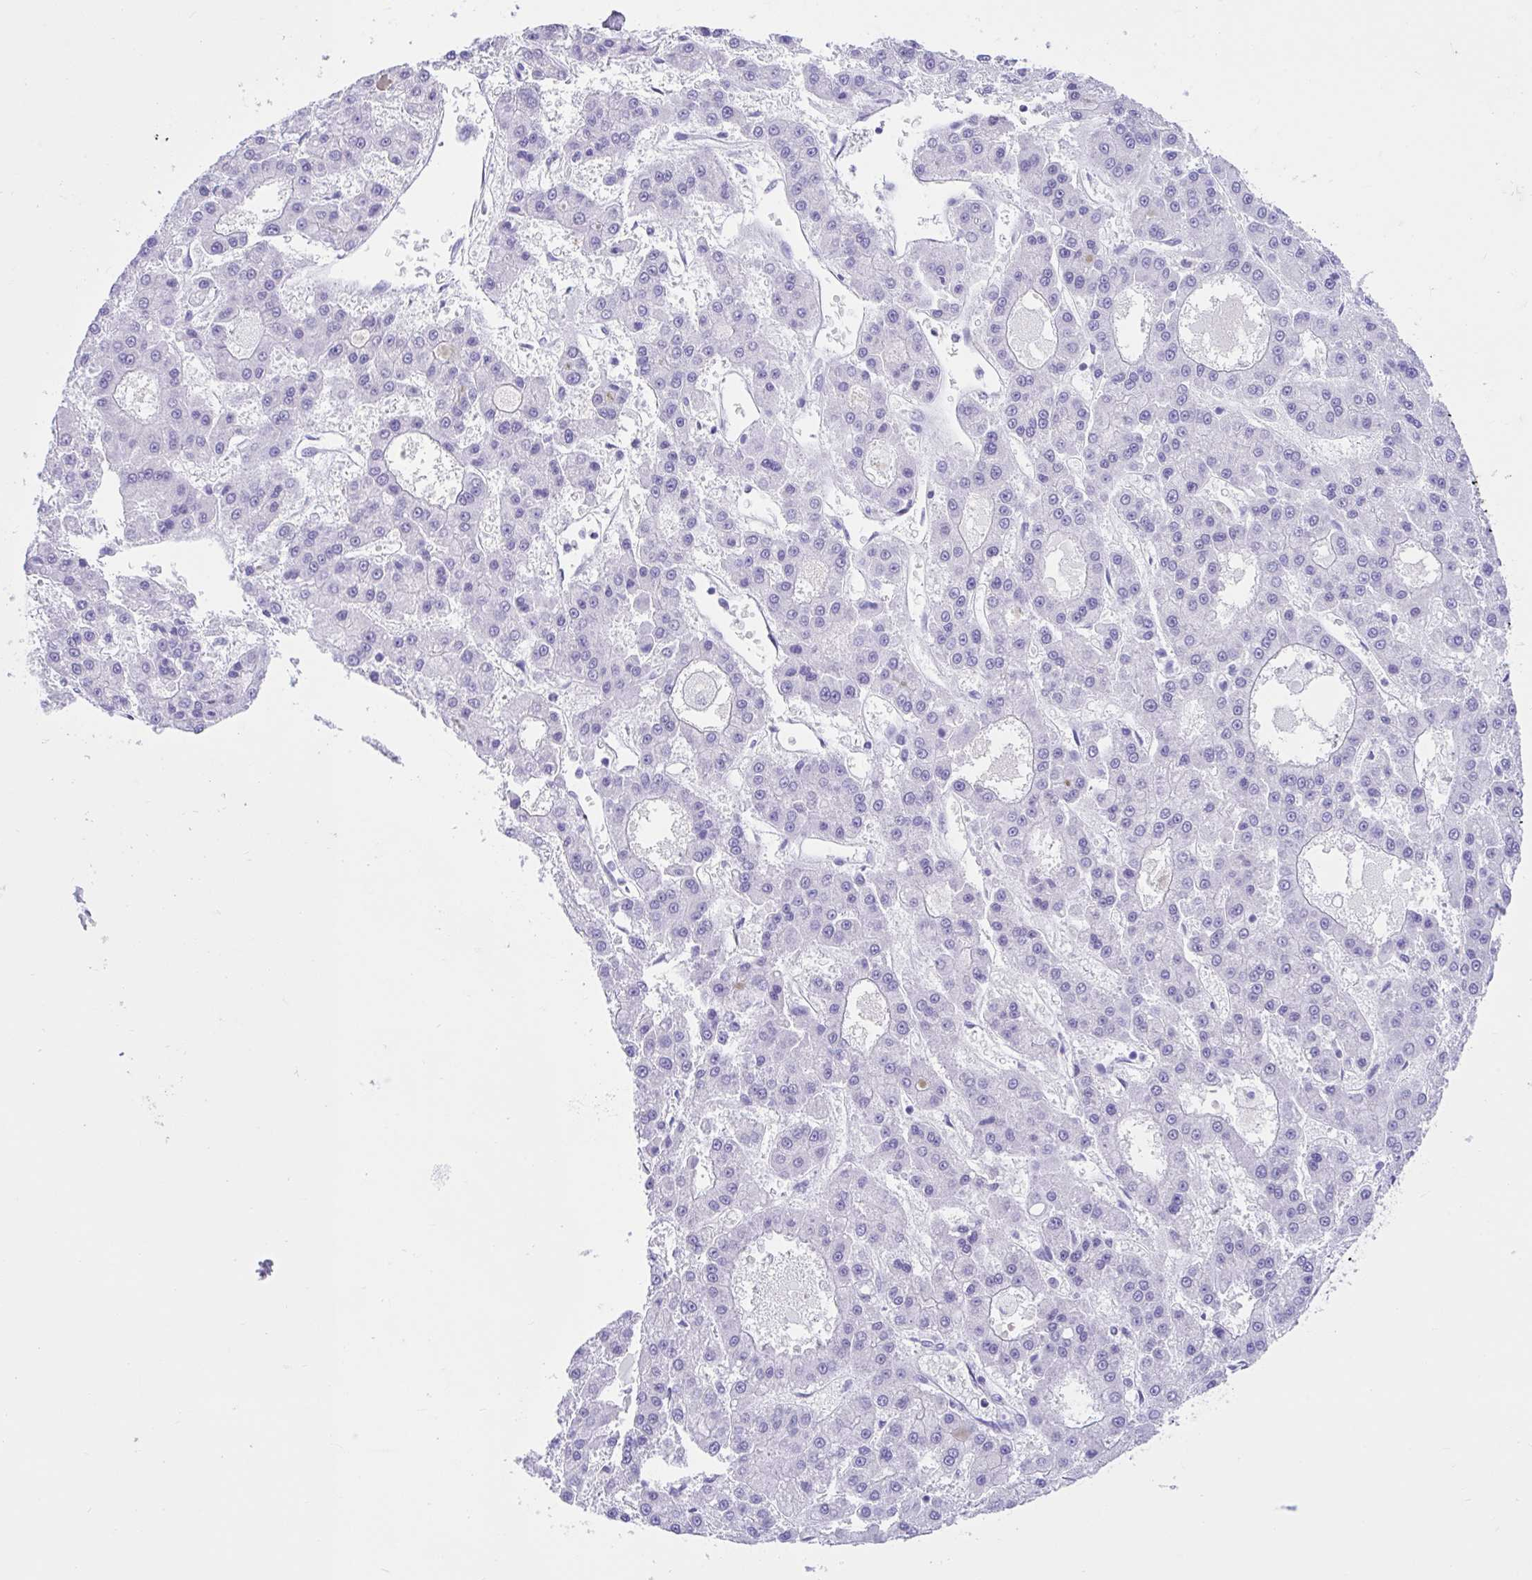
{"staining": {"intensity": "negative", "quantity": "none", "location": "none"}, "tissue": "liver cancer", "cell_type": "Tumor cells", "image_type": "cancer", "snomed": [{"axis": "morphology", "description": "Carcinoma, Hepatocellular, NOS"}, {"axis": "topography", "description": "Liver"}], "caption": "There is no significant staining in tumor cells of hepatocellular carcinoma (liver).", "gene": "TMEM35A", "patient": {"sex": "male", "age": 70}}